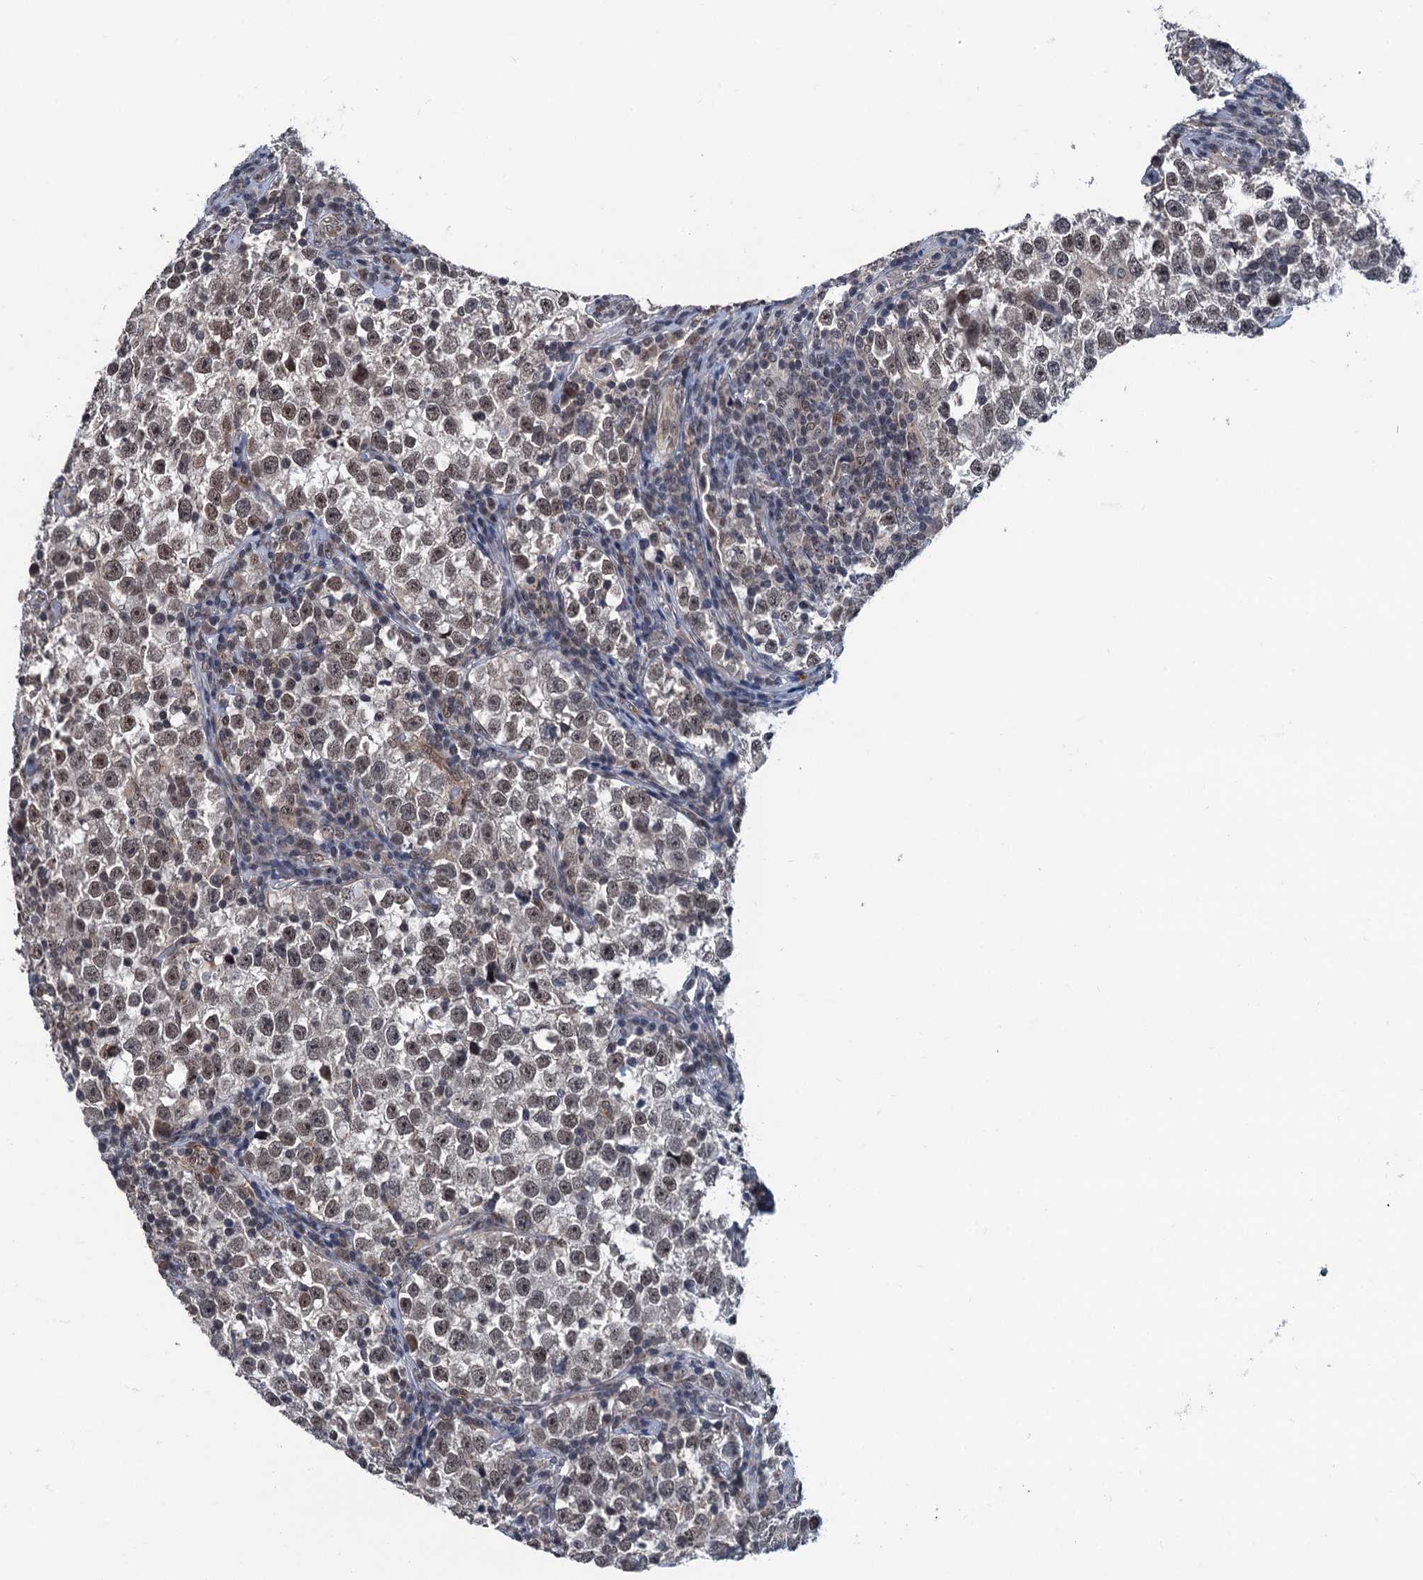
{"staining": {"intensity": "weak", "quantity": "<25%", "location": "nuclear"}, "tissue": "testis cancer", "cell_type": "Tumor cells", "image_type": "cancer", "snomed": [{"axis": "morphology", "description": "Normal tissue, NOS"}, {"axis": "morphology", "description": "Seminoma, NOS"}, {"axis": "topography", "description": "Testis"}], "caption": "IHC photomicrograph of neoplastic tissue: human testis seminoma stained with DAB (3,3'-diaminobenzidine) demonstrates no significant protein positivity in tumor cells.", "gene": "RASSF4", "patient": {"sex": "male", "age": 43}}